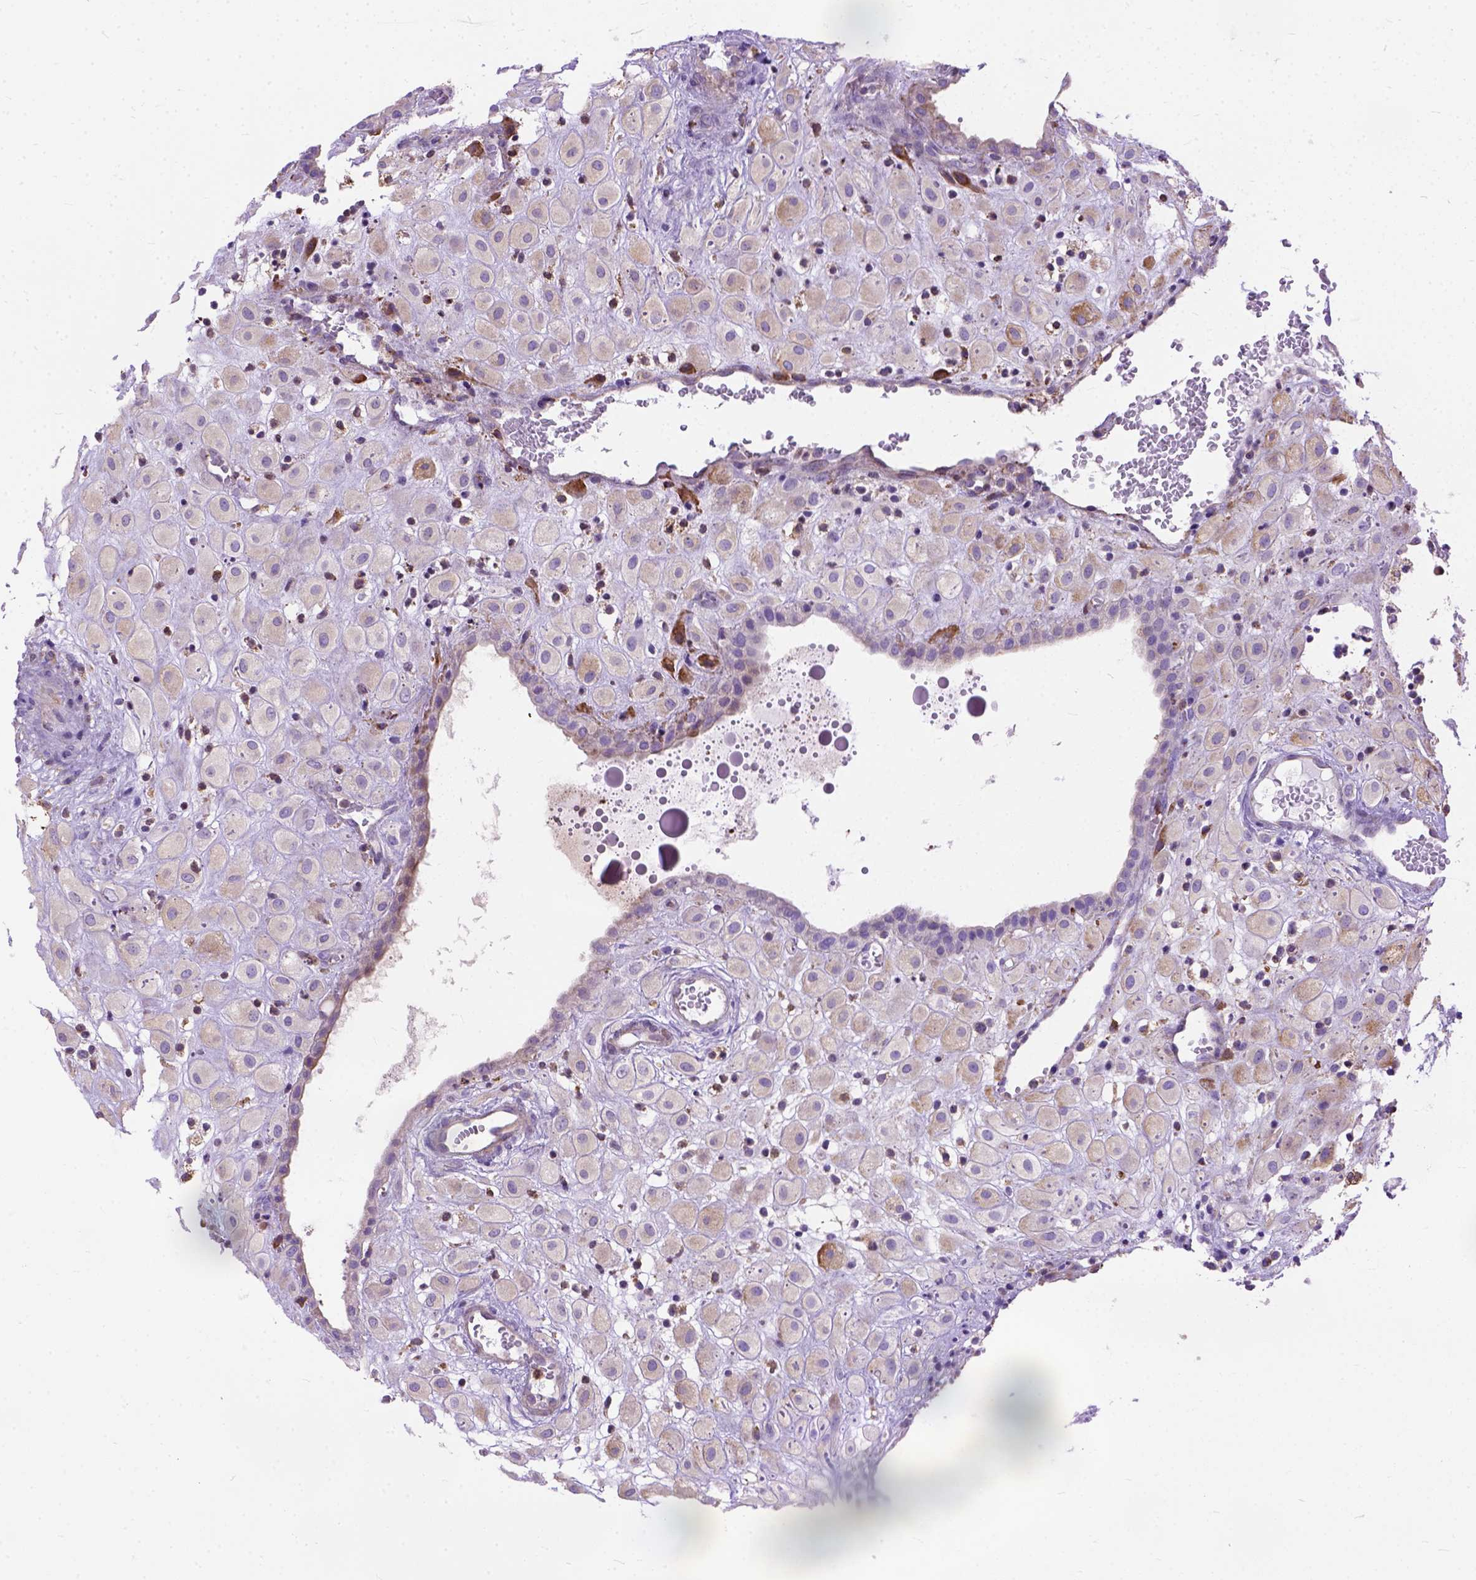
{"staining": {"intensity": "moderate", "quantity": "<25%", "location": "cytoplasmic/membranous"}, "tissue": "placenta", "cell_type": "Decidual cells", "image_type": "normal", "snomed": [{"axis": "morphology", "description": "Normal tissue, NOS"}, {"axis": "topography", "description": "Placenta"}], "caption": "This photomicrograph demonstrates IHC staining of benign placenta, with low moderate cytoplasmic/membranous expression in approximately <25% of decidual cells.", "gene": "PLK4", "patient": {"sex": "female", "age": 24}}